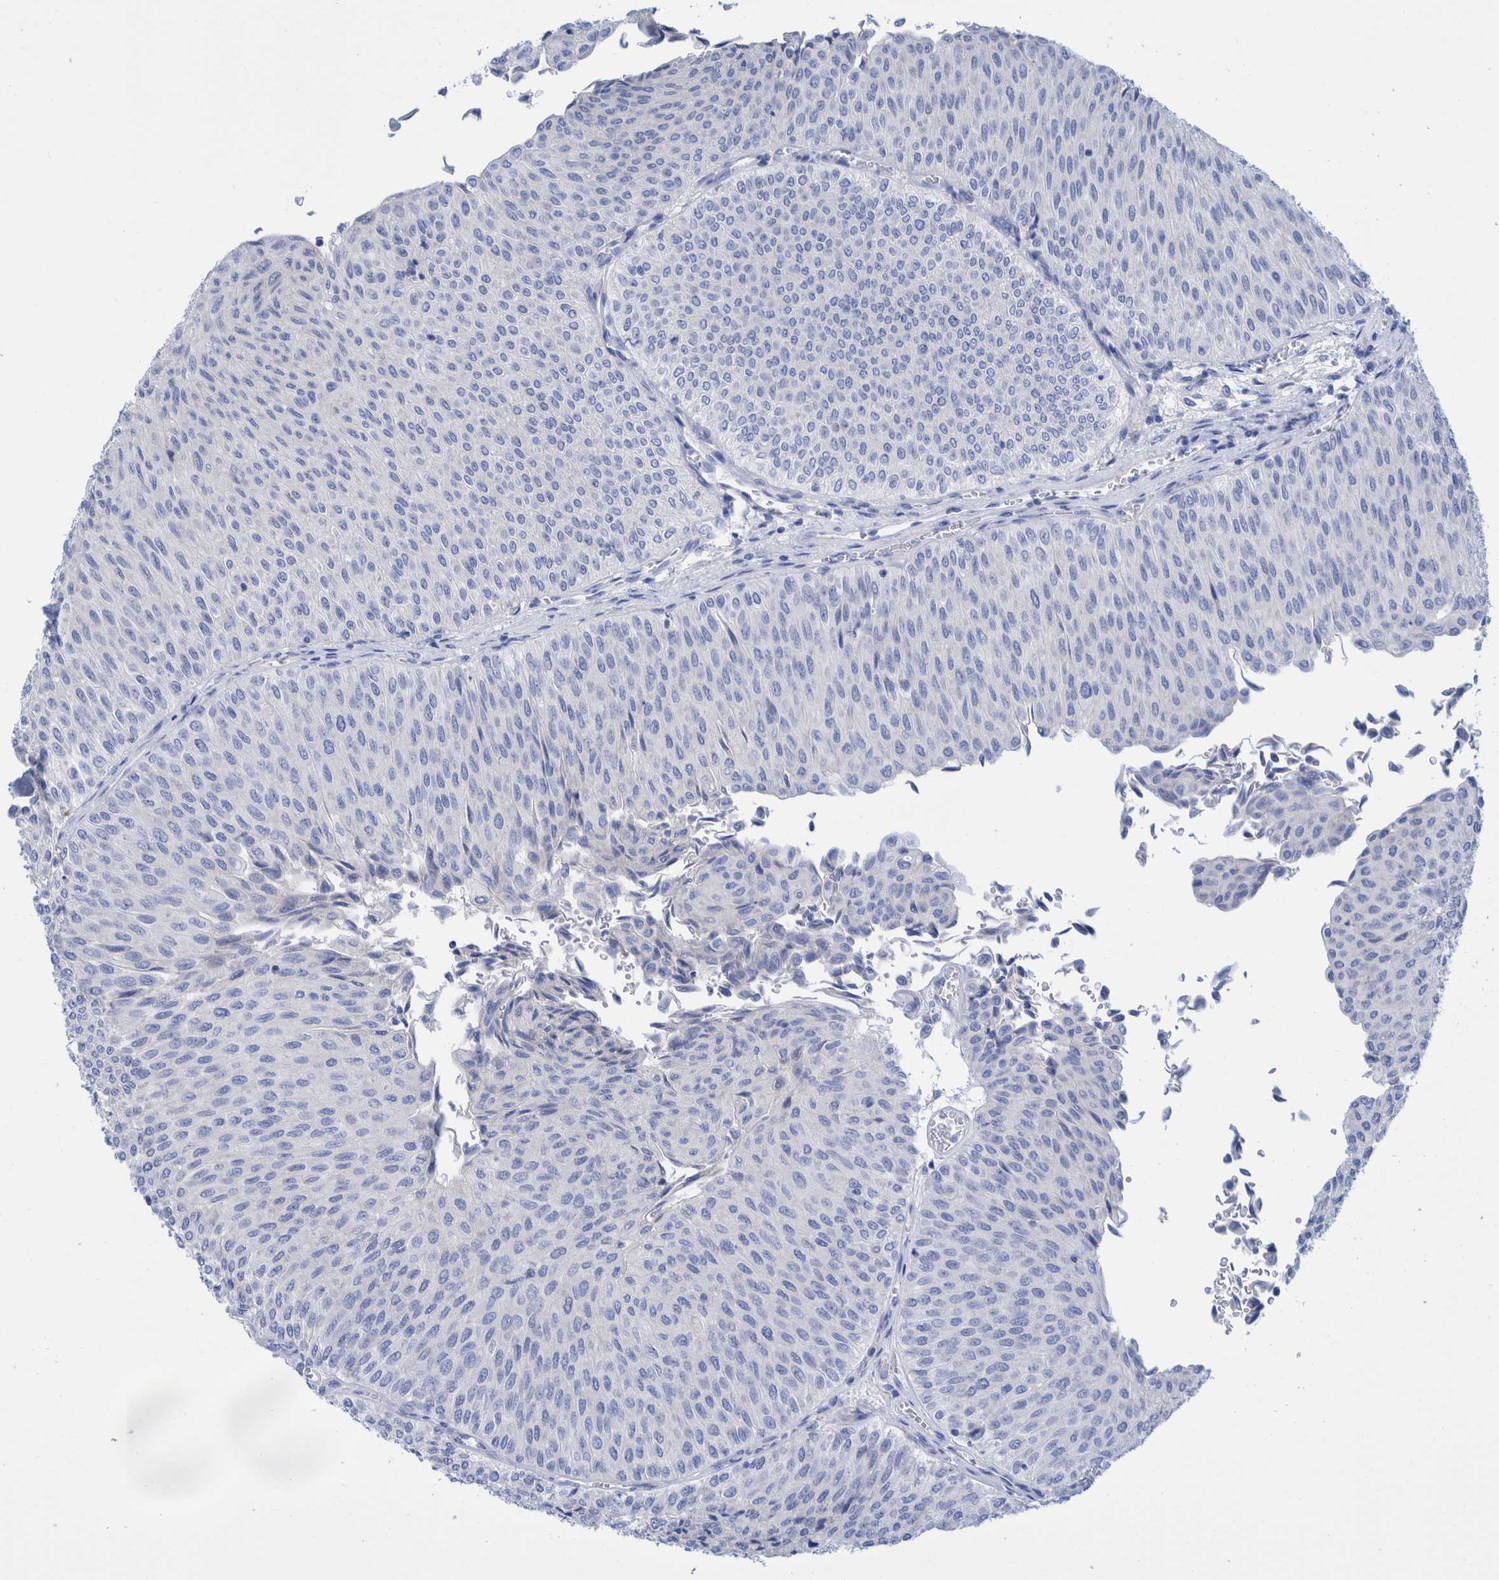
{"staining": {"intensity": "negative", "quantity": "none", "location": "none"}, "tissue": "urothelial cancer", "cell_type": "Tumor cells", "image_type": "cancer", "snomed": [{"axis": "morphology", "description": "Urothelial carcinoma, Low grade"}, {"axis": "topography", "description": "Urinary bladder"}], "caption": "Urothelial cancer was stained to show a protein in brown. There is no significant expression in tumor cells.", "gene": "PERP", "patient": {"sex": "male", "age": 78}}